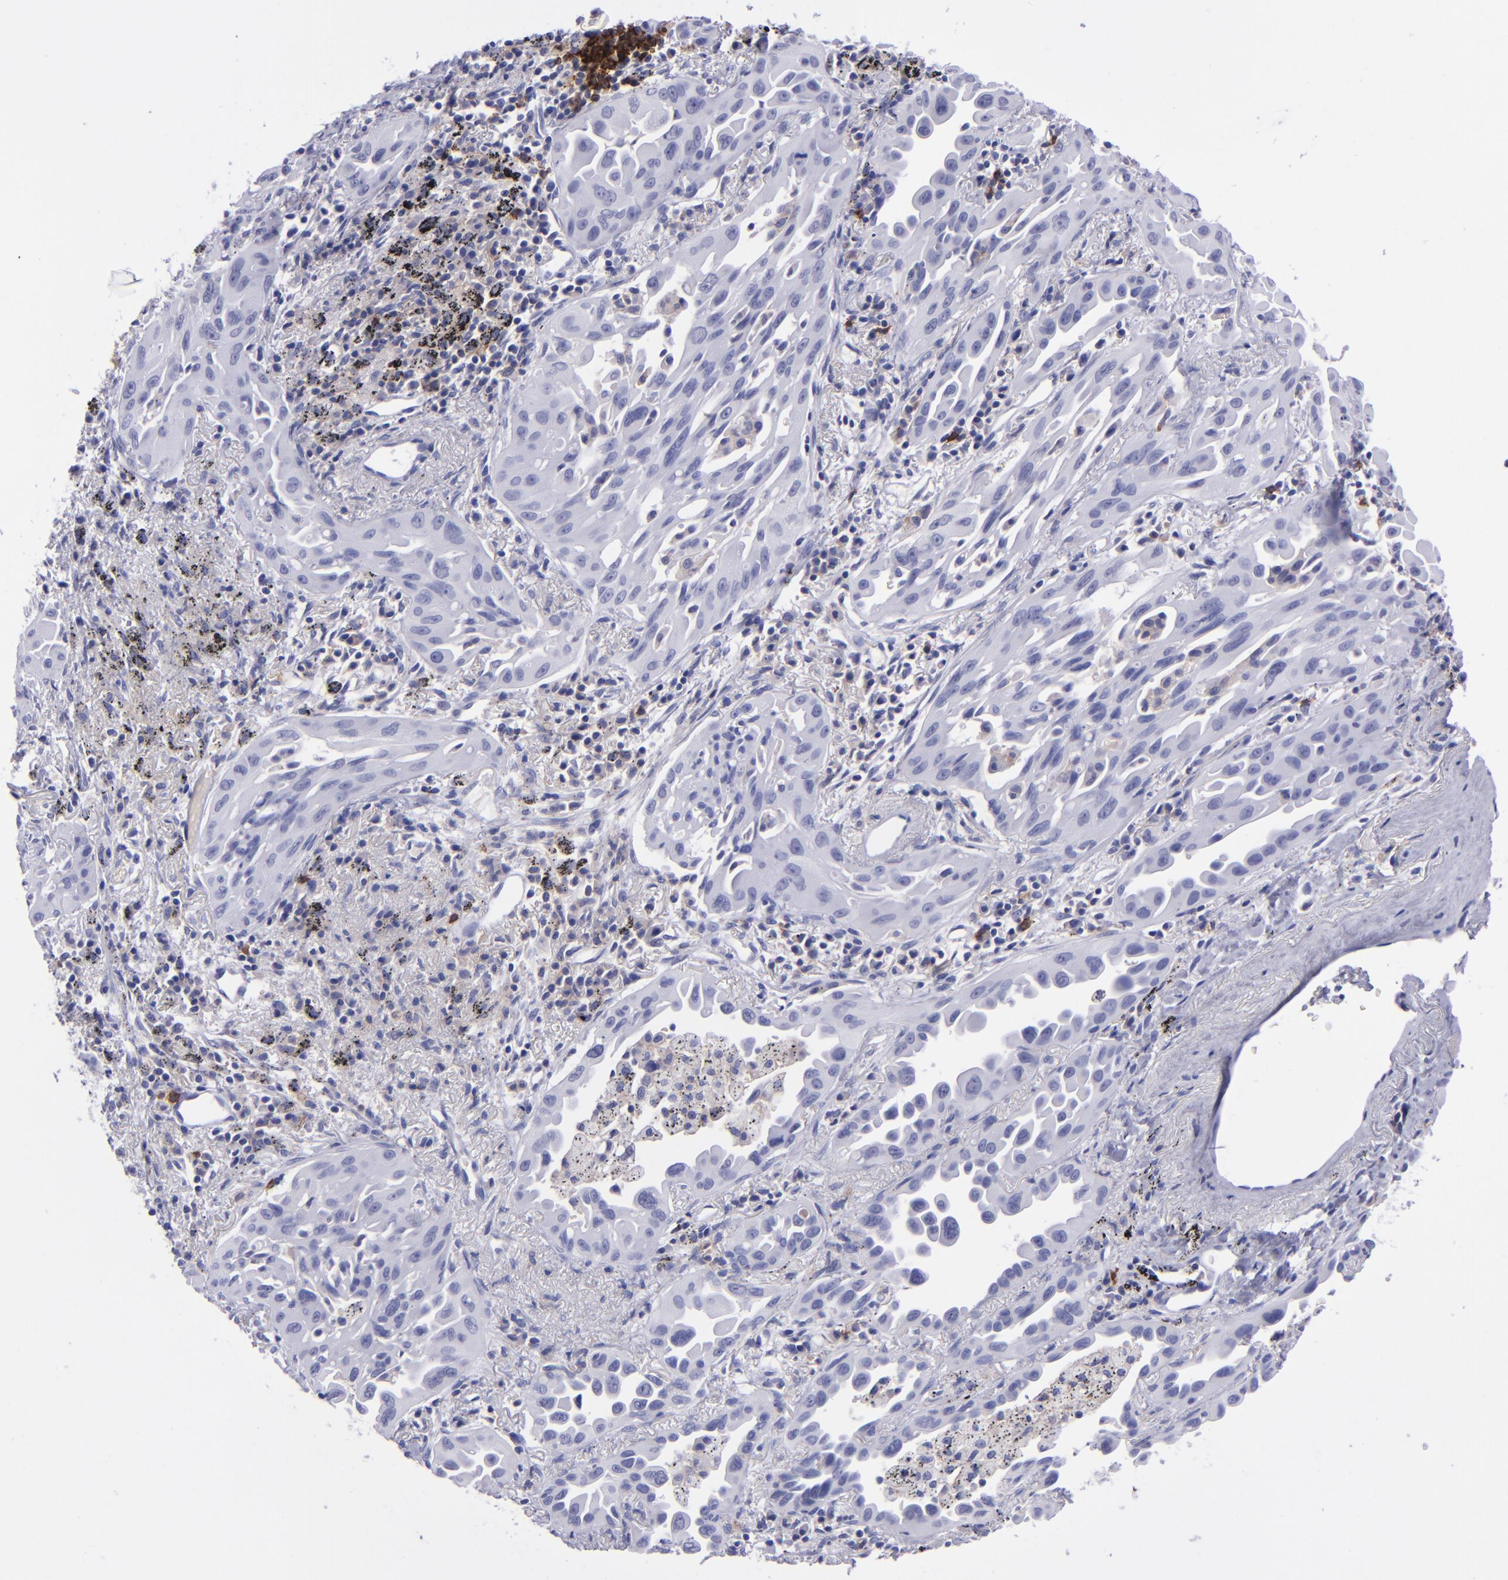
{"staining": {"intensity": "negative", "quantity": "none", "location": "none"}, "tissue": "lung cancer", "cell_type": "Tumor cells", "image_type": "cancer", "snomed": [{"axis": "morphology", "description": "Adenocarcinoma, NOS"}, {"axis": "topography", "description": "Lung"}], "caption": "High magnification brightfield microscopy of adenocarcinoma (lung) stained with DAB (brown) and counterstained with hematoxylin (blue): tumor cells show no significant staining.", "gene": "CD37", "patient": {"sex": "male", "age": 68}}